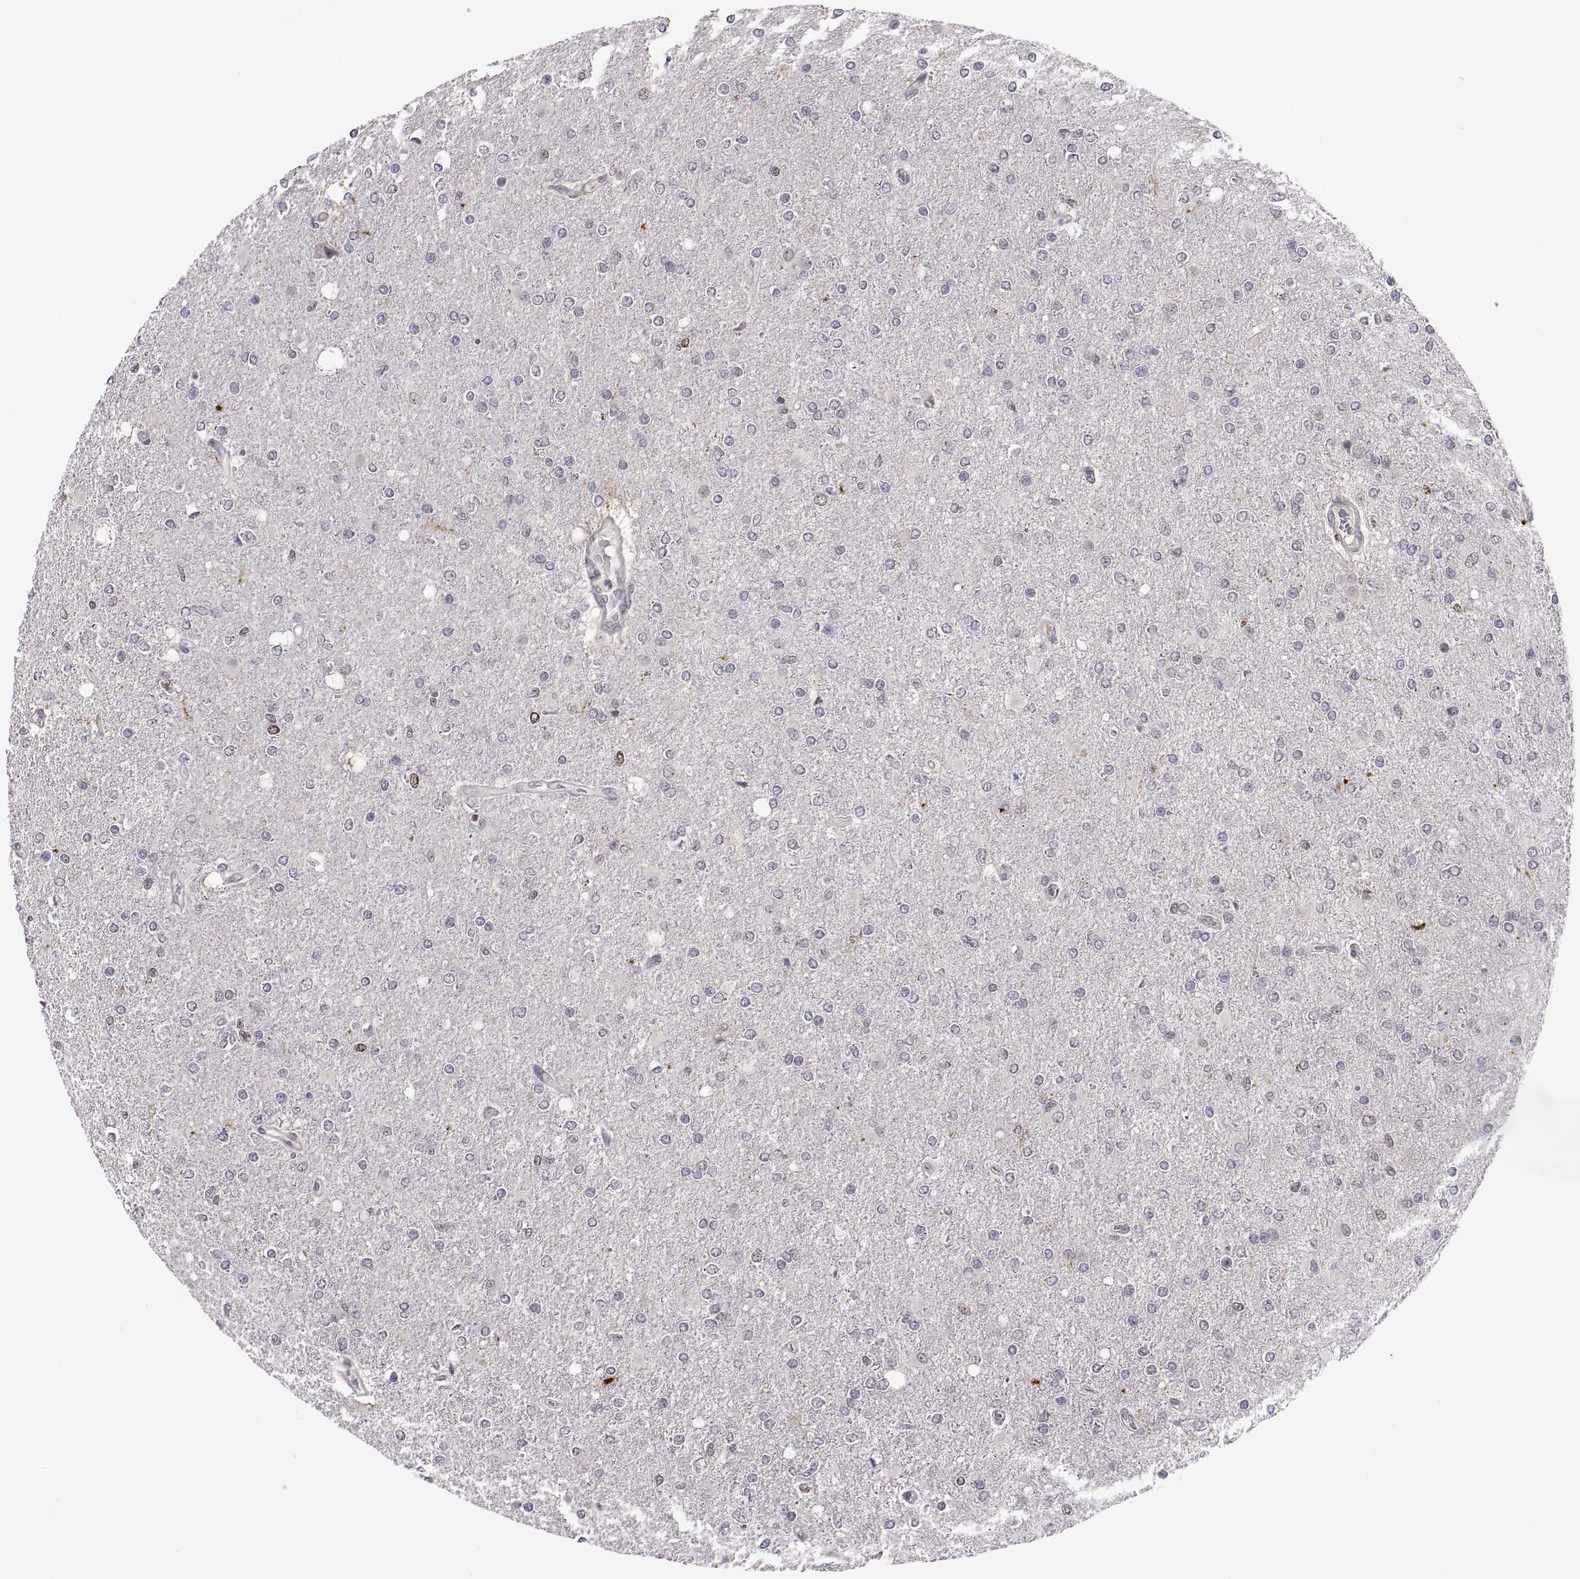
{"staining": {"intensity": "negative", "quantity": "none", "location": "none"}, "tissue": "glioma", "cell_type": "Tumor cells", "image_type": "cancer", "snomed": [{"axis": "morphology", "description": "Glioma, malignant, High grade"}, {"axis": "topography", "description": "Cerebral cortex"}], "caption": "DAB (3,3'-diaminobenzidine) immunohistochemical staining of malignant glioma (high-grade) displays no significant staining in tumor cells.", "gene": "CHFR", "patient": {"sex": "male", "age": 70}}